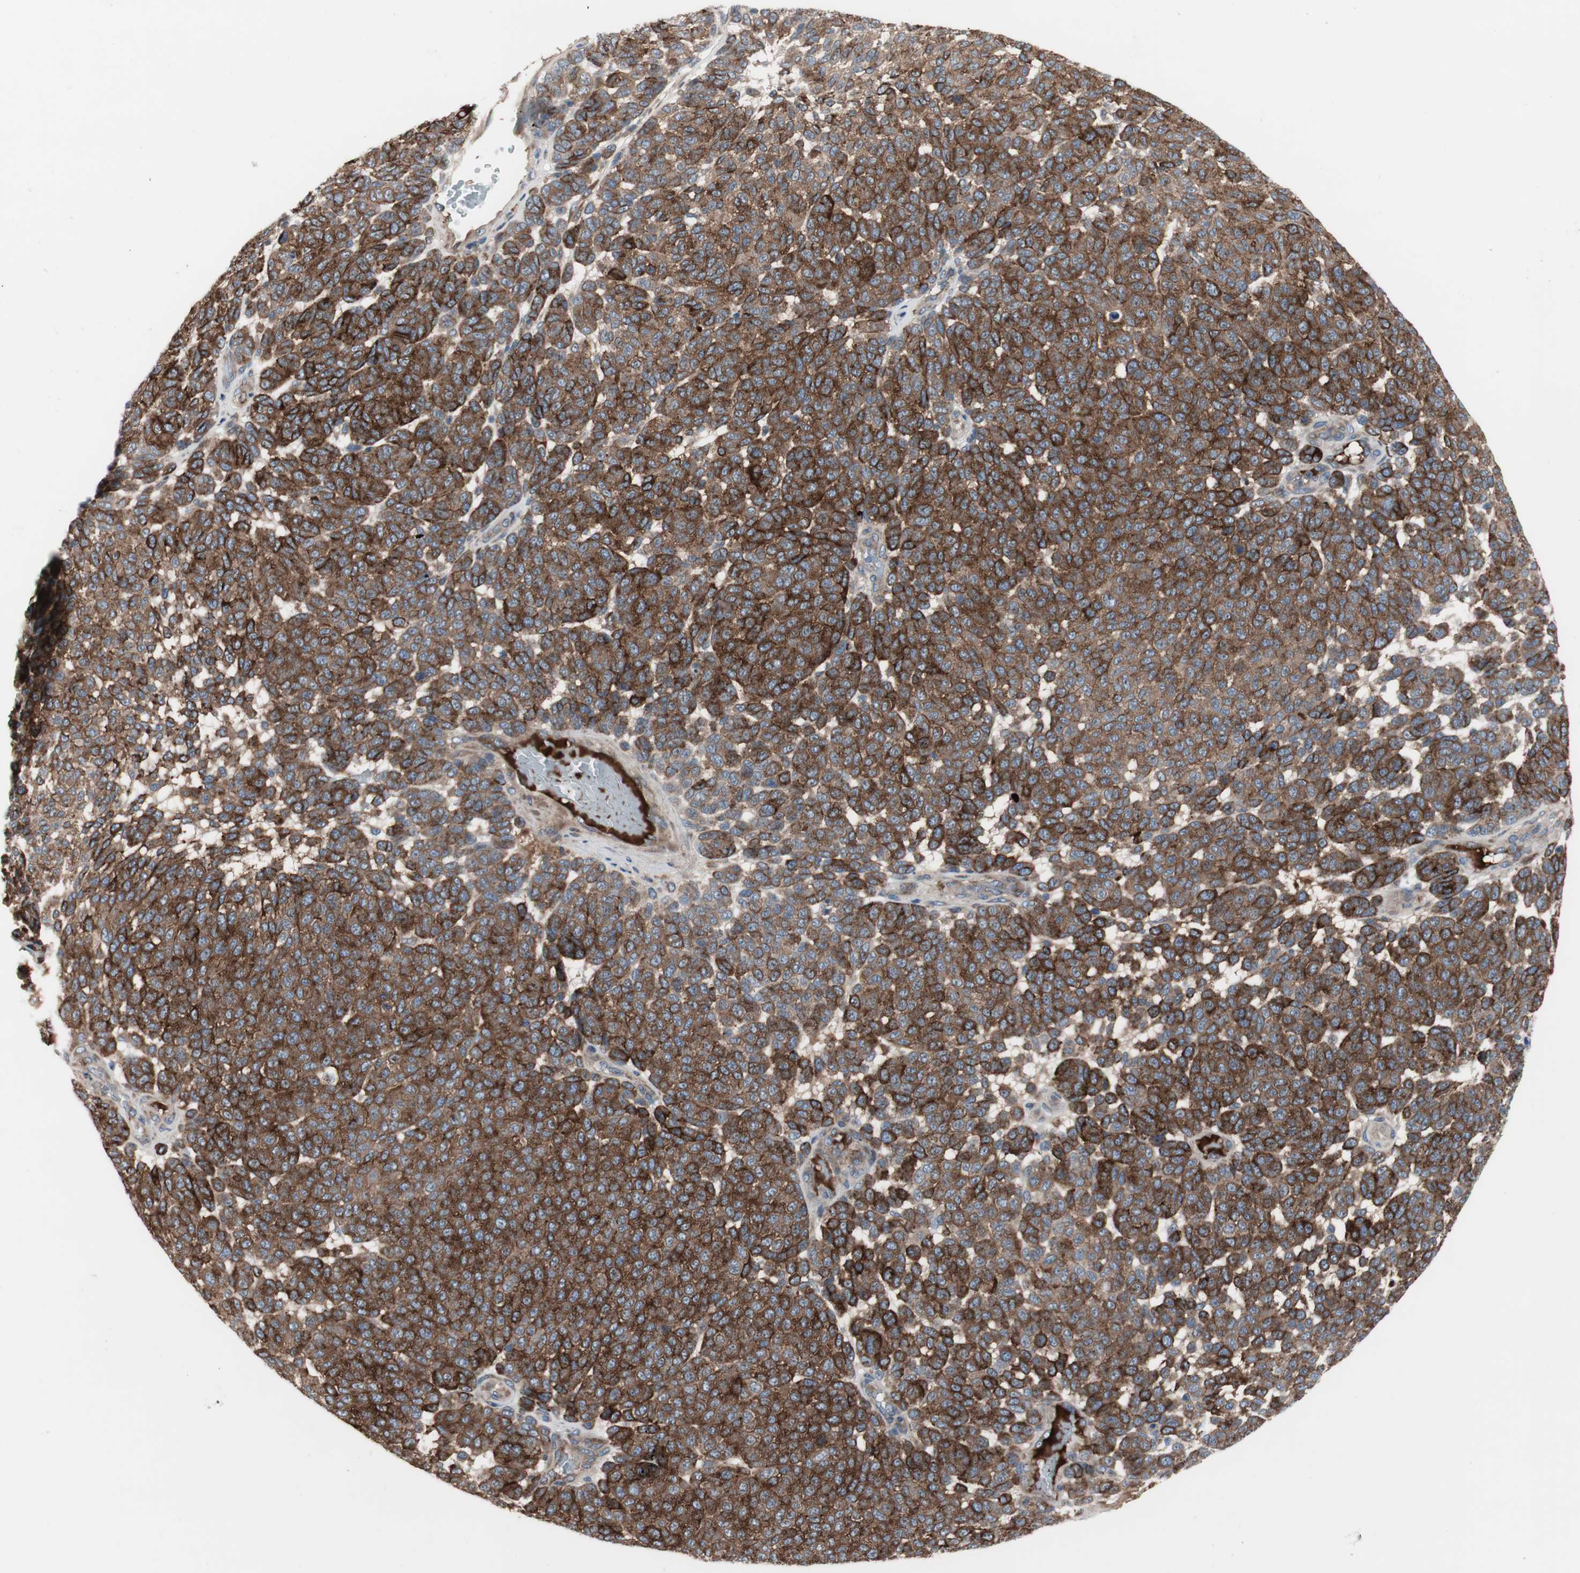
{"staining": {"intensity": "moderate", "quantity": ">75%", "location": "cytoplasmic/membranous"}, "tissue": "melanoma", "cell_type": "Tumor cells", "image_type": "cancer", "snomed": [{"axis": "morphology", "description": "Malignant melanoma, NOS"}, {"axis": "topography", "description": "Skin"}], "caption": "The image reveals staining of malignant melanoma, revealing moderate cytoplasmic/membranous protein expression (brown color) within tumor cells.", "gene": "KANSL1", "patient": {"sex": "male", "age": 59}}